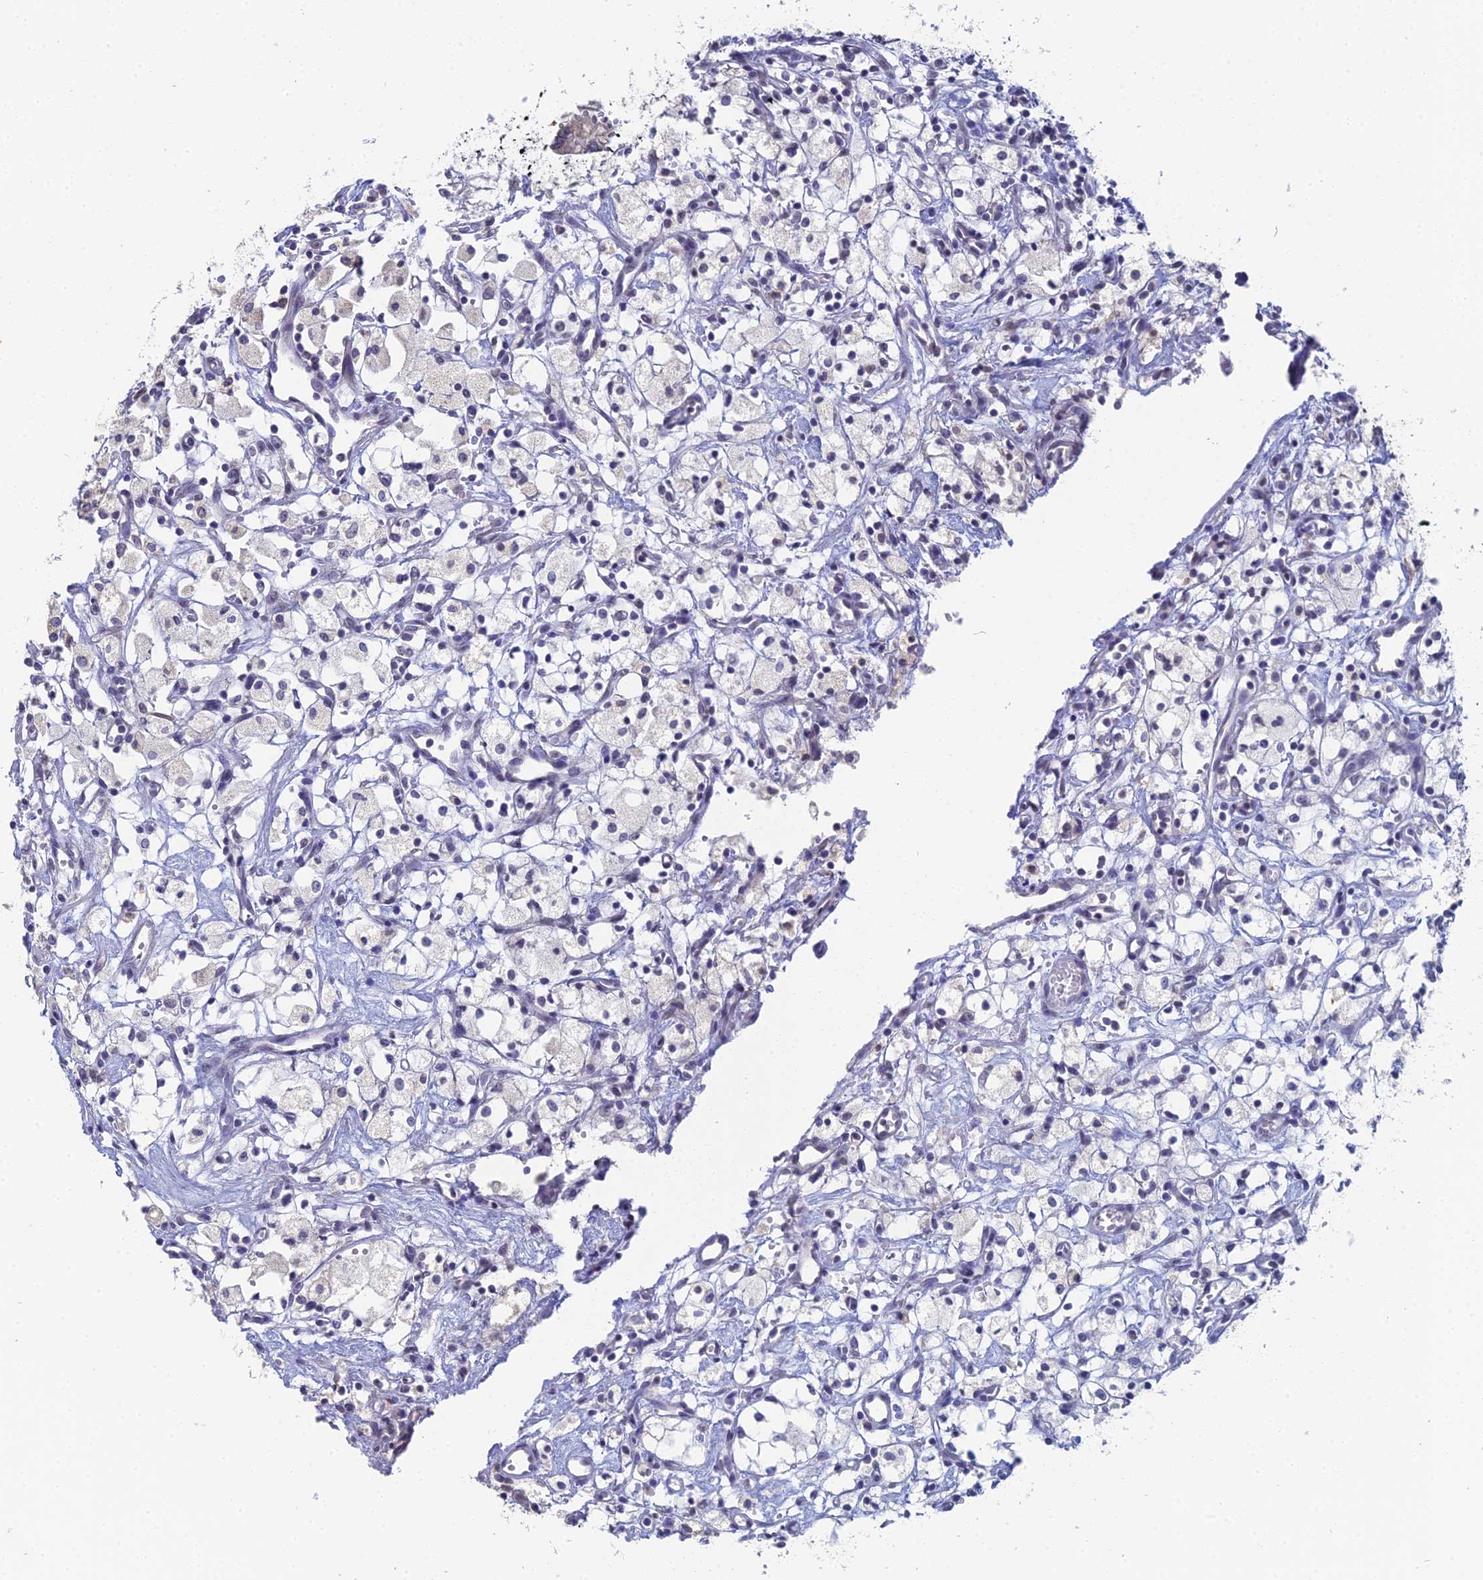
{"staining": {"intensity": "negative", "quantity": "none", "location": "none"}, "tissue": "renal cancer", "cell_type": "Tumor cells", "image_type": "cancer", "snomed": [{"axis": "morphology", "description": "Adenocarcinoma, NOS"}, {"axis": "topography", "description": "Kidney"}], "caption": "Photomicrograph shows no significant protein staining in tumor cells of renal cancer.", "gene": "PRR22", "patient": {"sex": "male", "age": 59}}